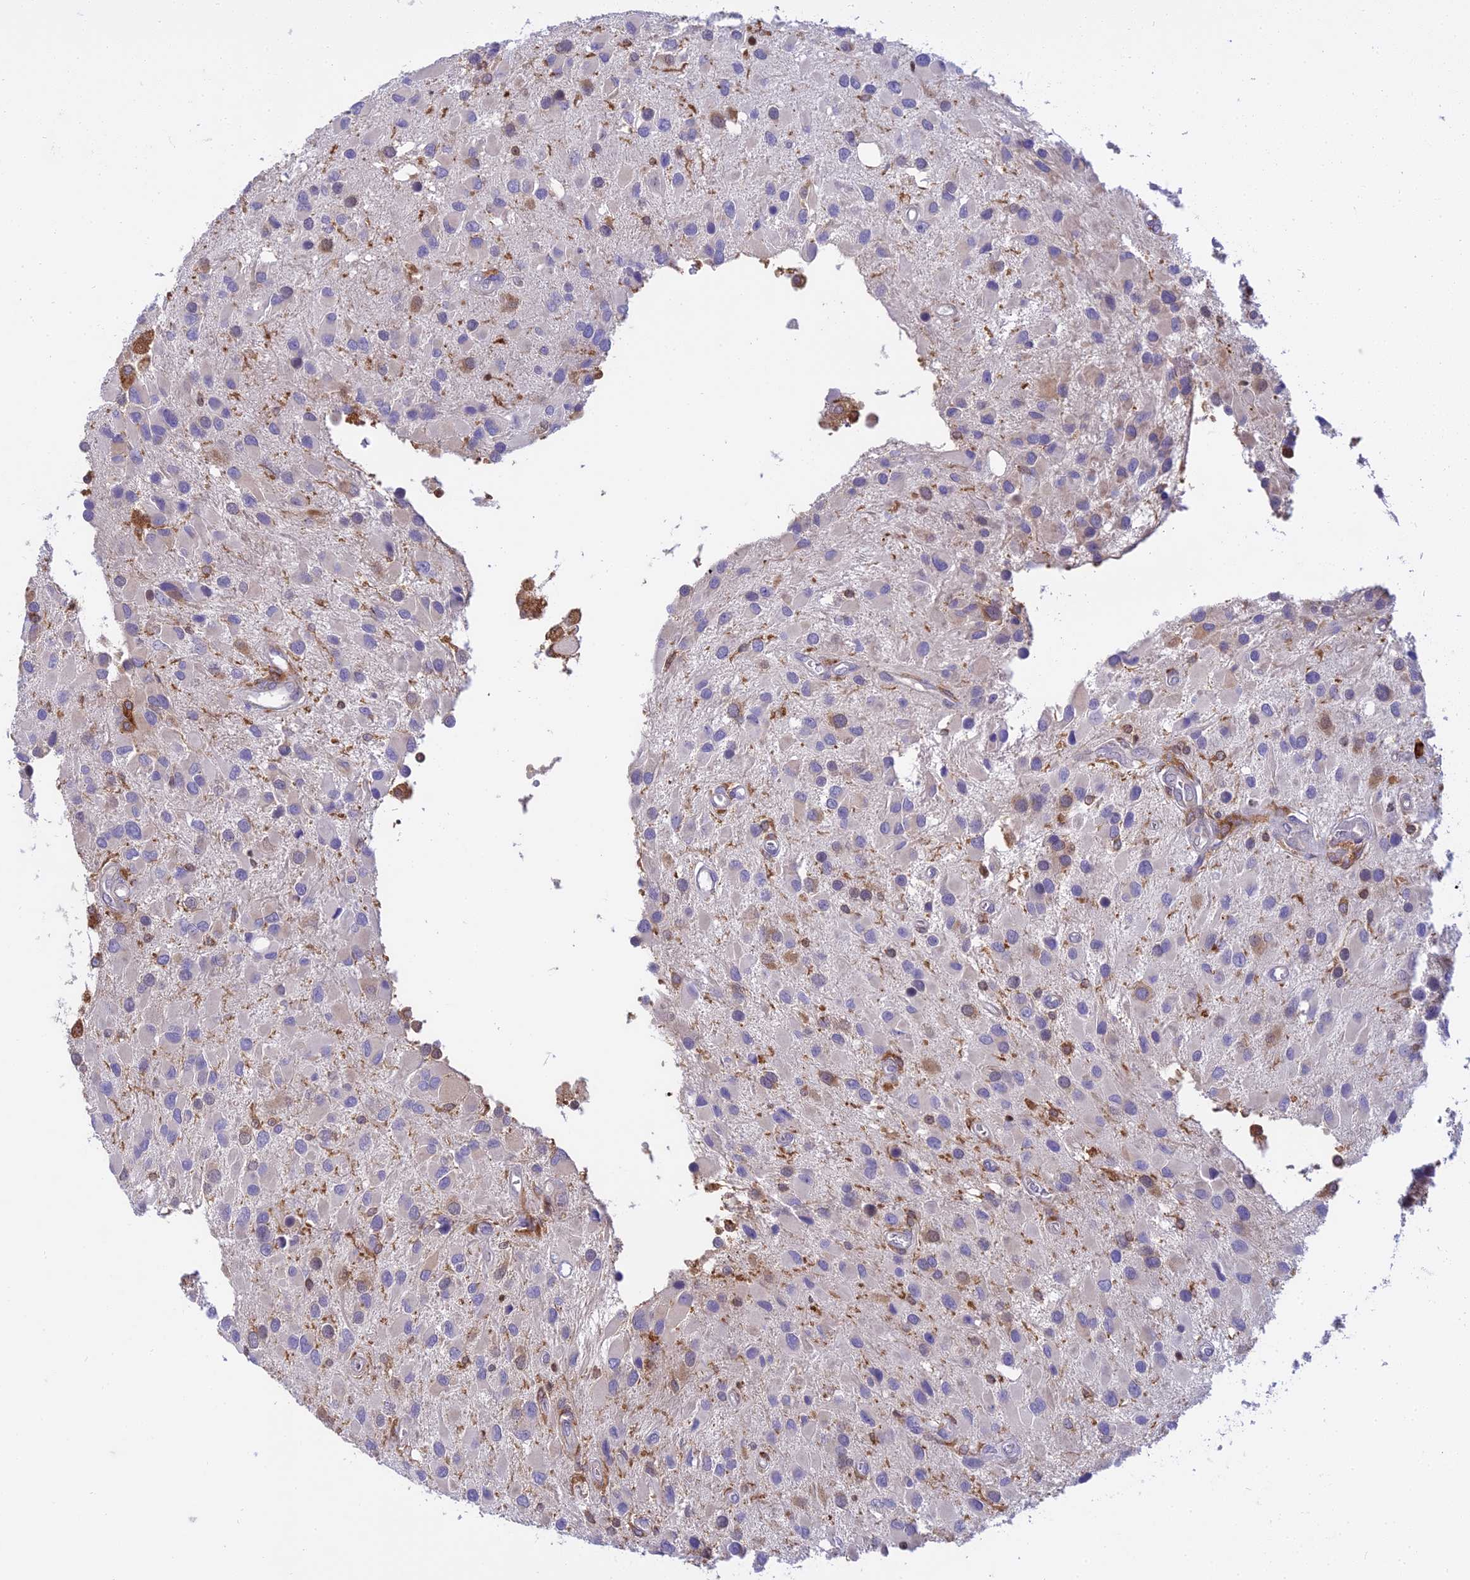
{"staining": {"intensity": "weak", "quantity": "<25%", "location": "cytoplasmic/membranous"}, "tissue": "glioma", "cell_type": "Tumor cells", "image_type": "cancer", "snomed": [{"axis": "morphology", "description": "Glioma, malignant, High grade"}, {"axis": "topography", "description": "Brain"}], "caption": "The immunohistochemistry histopathology image has no significant expression in tumor cells of glioma tissue.", "gene": "UBE2G1", "patient": {"sex": "male", "age": 53}}